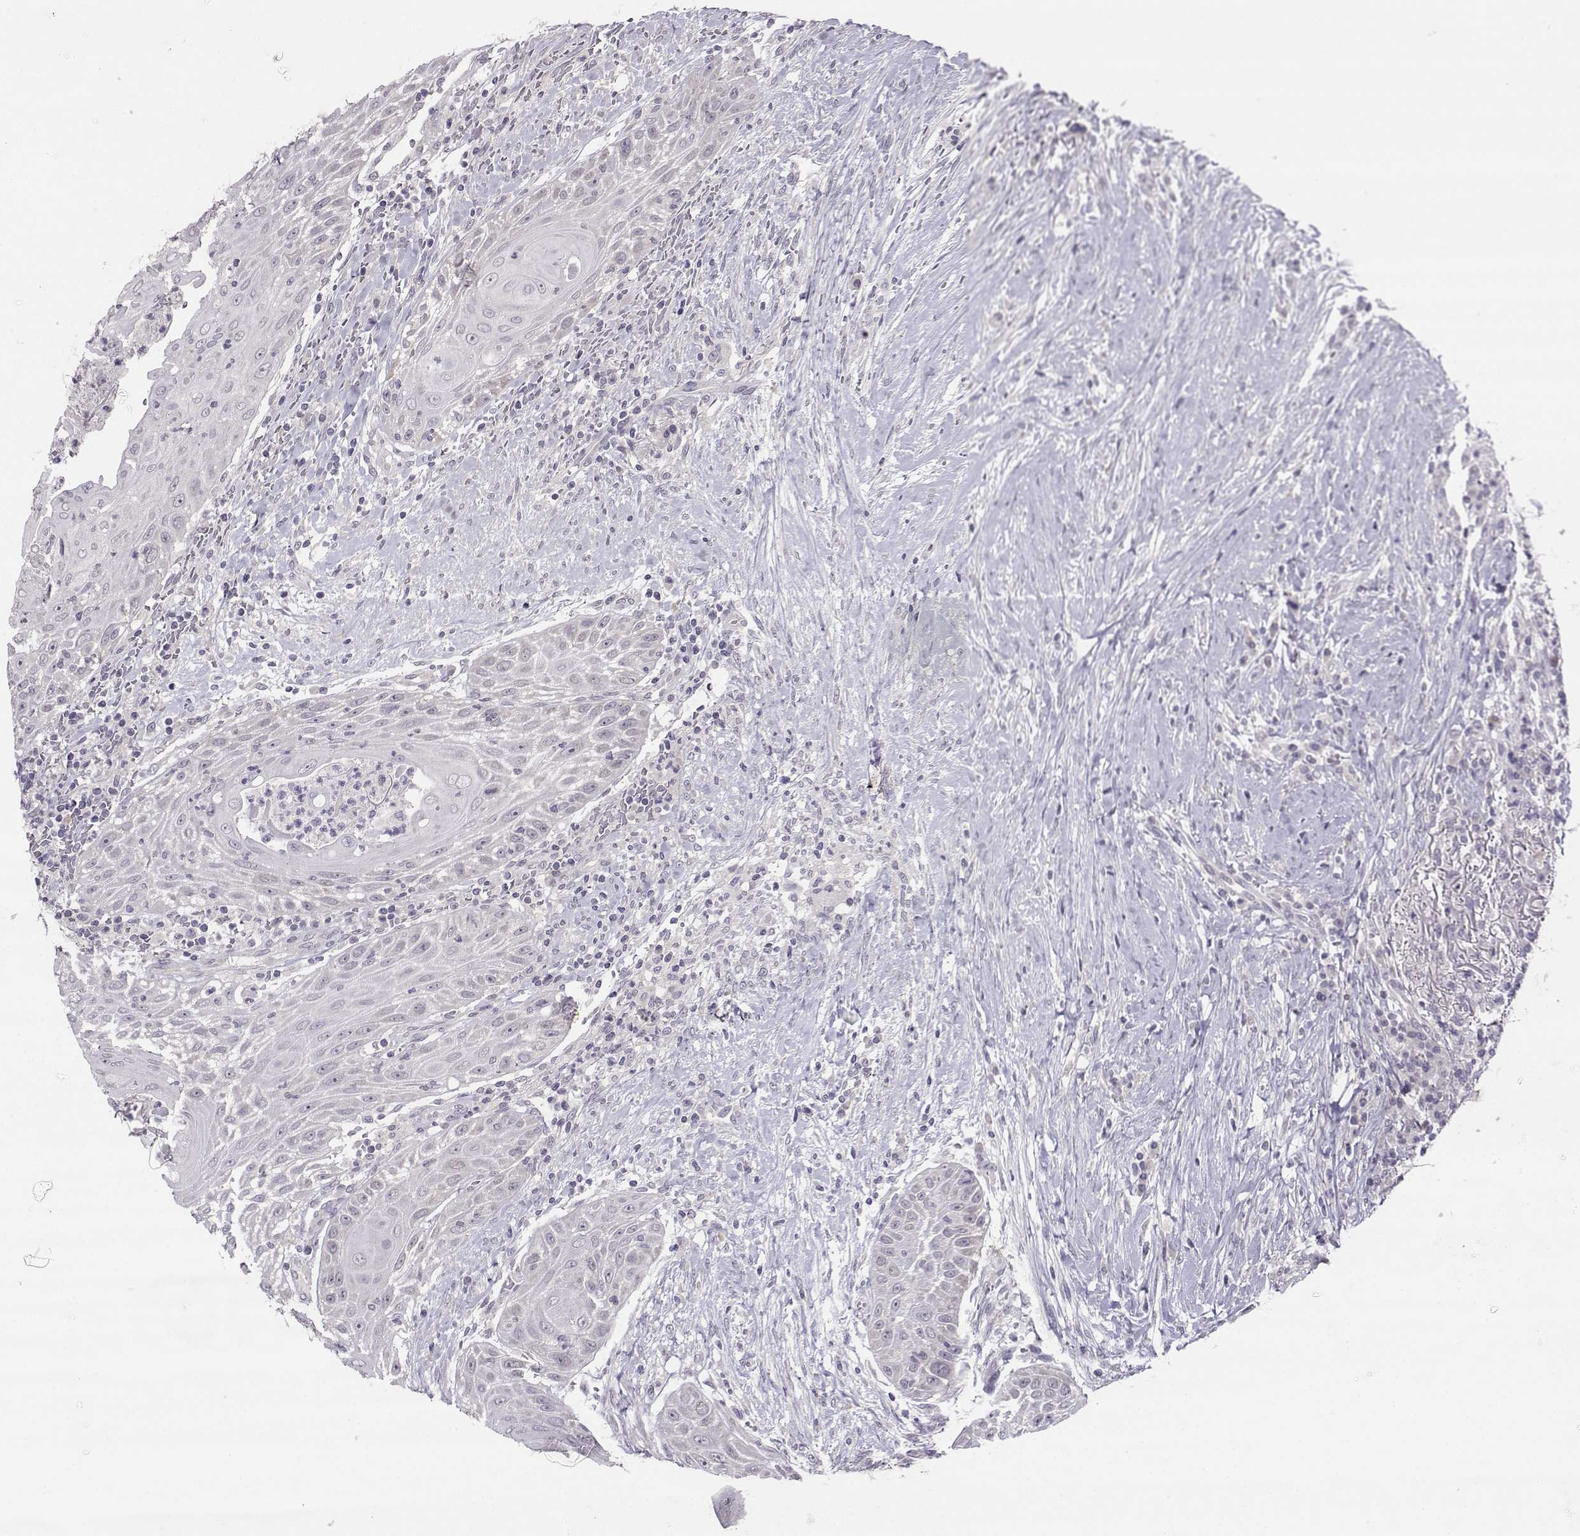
{"staining": {"intensity": "negative", "quantity": "none", "location": "none"}, "tissue": "head and neck cancer", "cell_type": "Tumor cells", "image_type": "cancer", "snomed": [{"axis": "morphology", "description": "Squamous cell carcinoma, NOS"}, {"axis": "topography", "description": "Head-Neck"}], "caption": "An image of squamous cell carcinoma (head and neck) stained for a protein displays no brown staining in tumor cells.", "gene": "DDX20", "patient": {"sex": "male", "age": 69}}